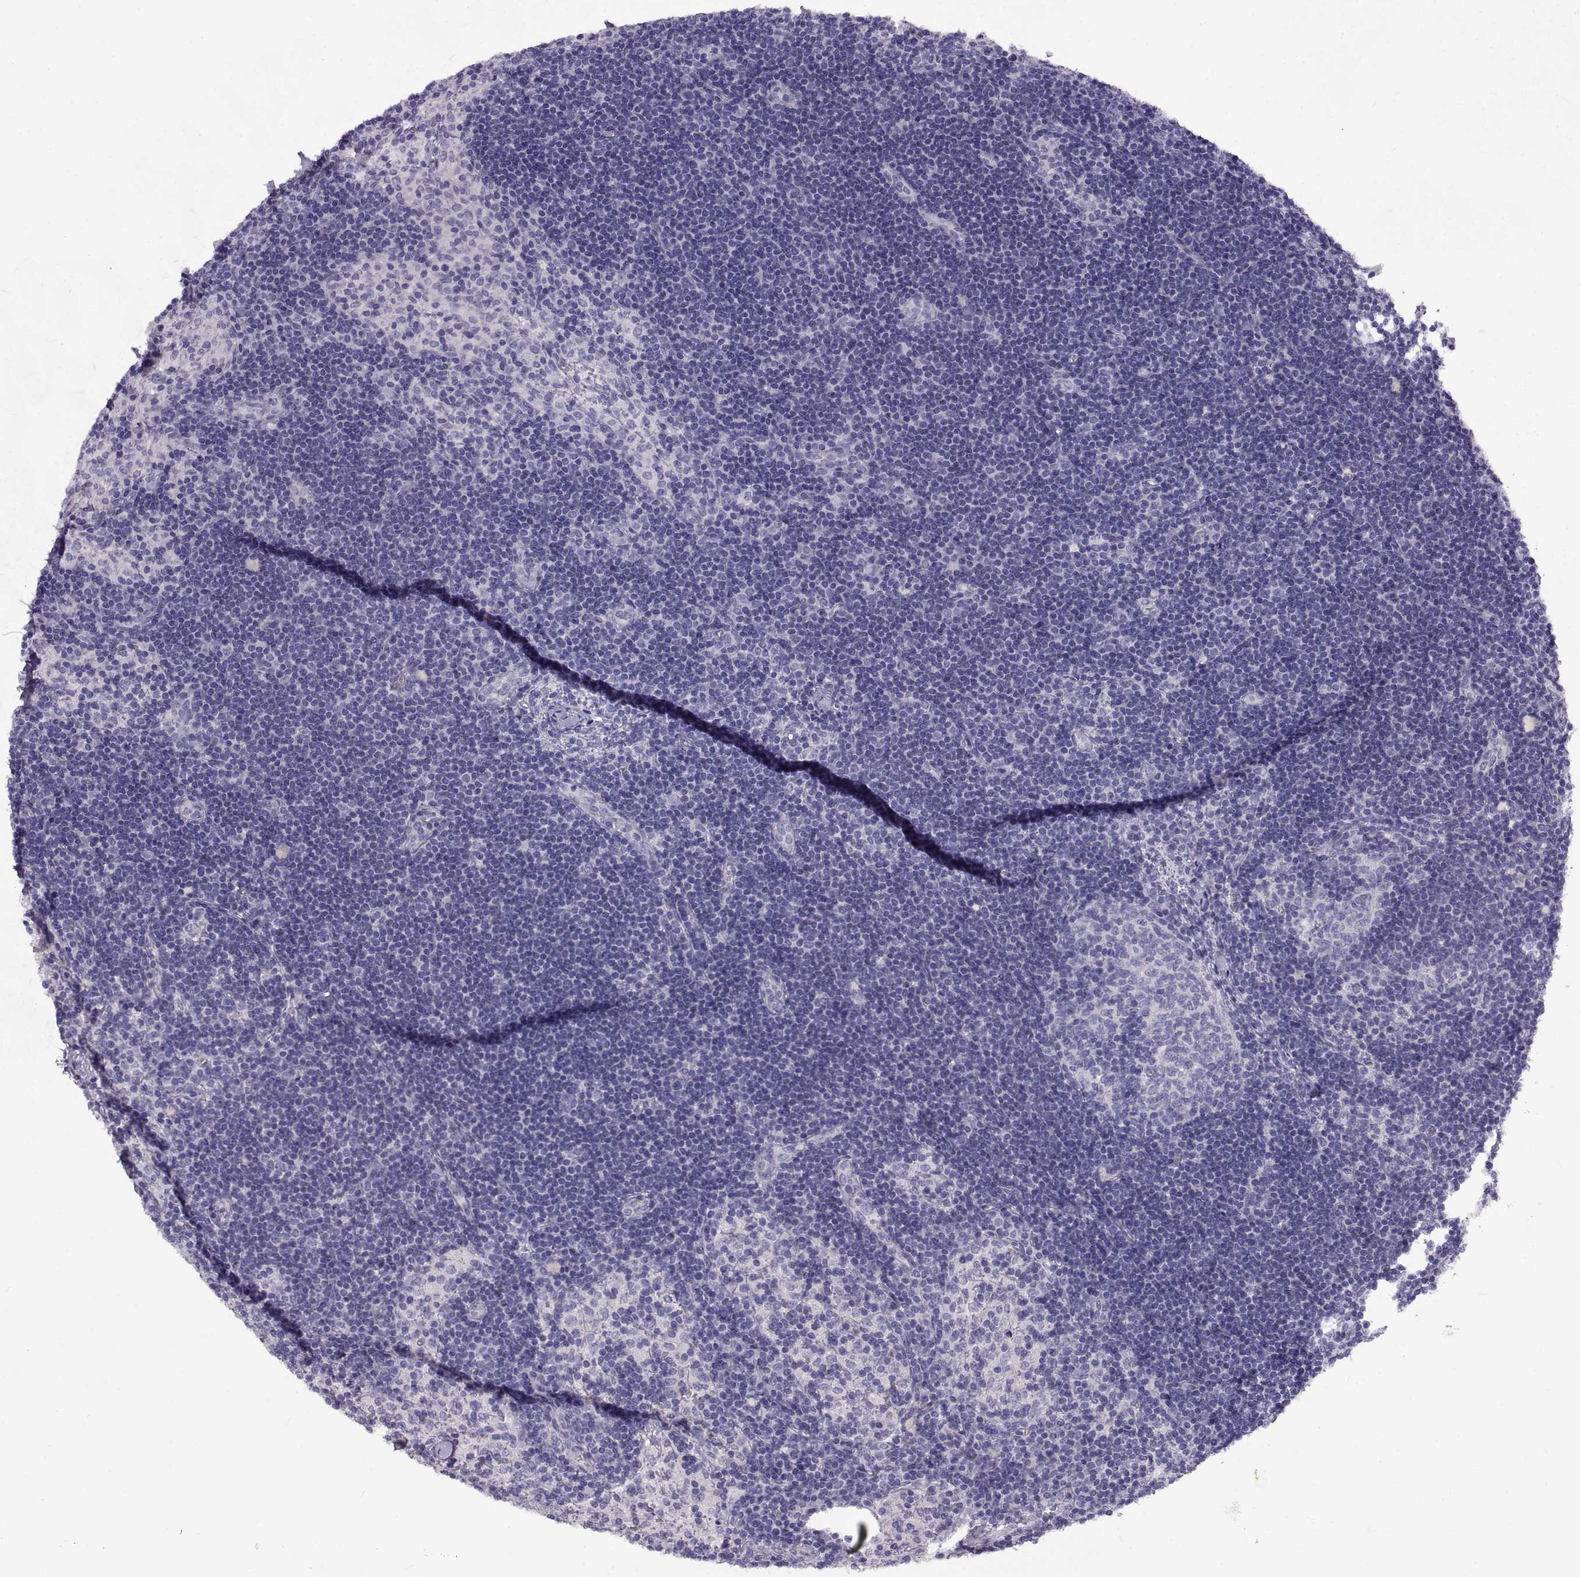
{"staining": {"intensity": "negative", "quantity": "none", "location": "none"}, "tissue": "lymph node", "cell_type": "Germinal center cells", "image_type": "normal", "snomed": [{"axis": "morphology", "description": "Normal tissue, NOS"}, {"axis": "topography", "description": "Lymph node"}], "caption": "Immunohistochemistry histopathology image of benign lymph node: human lymph node stained with DAB (3,3'-diaminobenzidine) displays no significant protein positivity in germinal center cells.", "gene": "CRYBB3", "patient": {"sex": "female", "age": 52}}